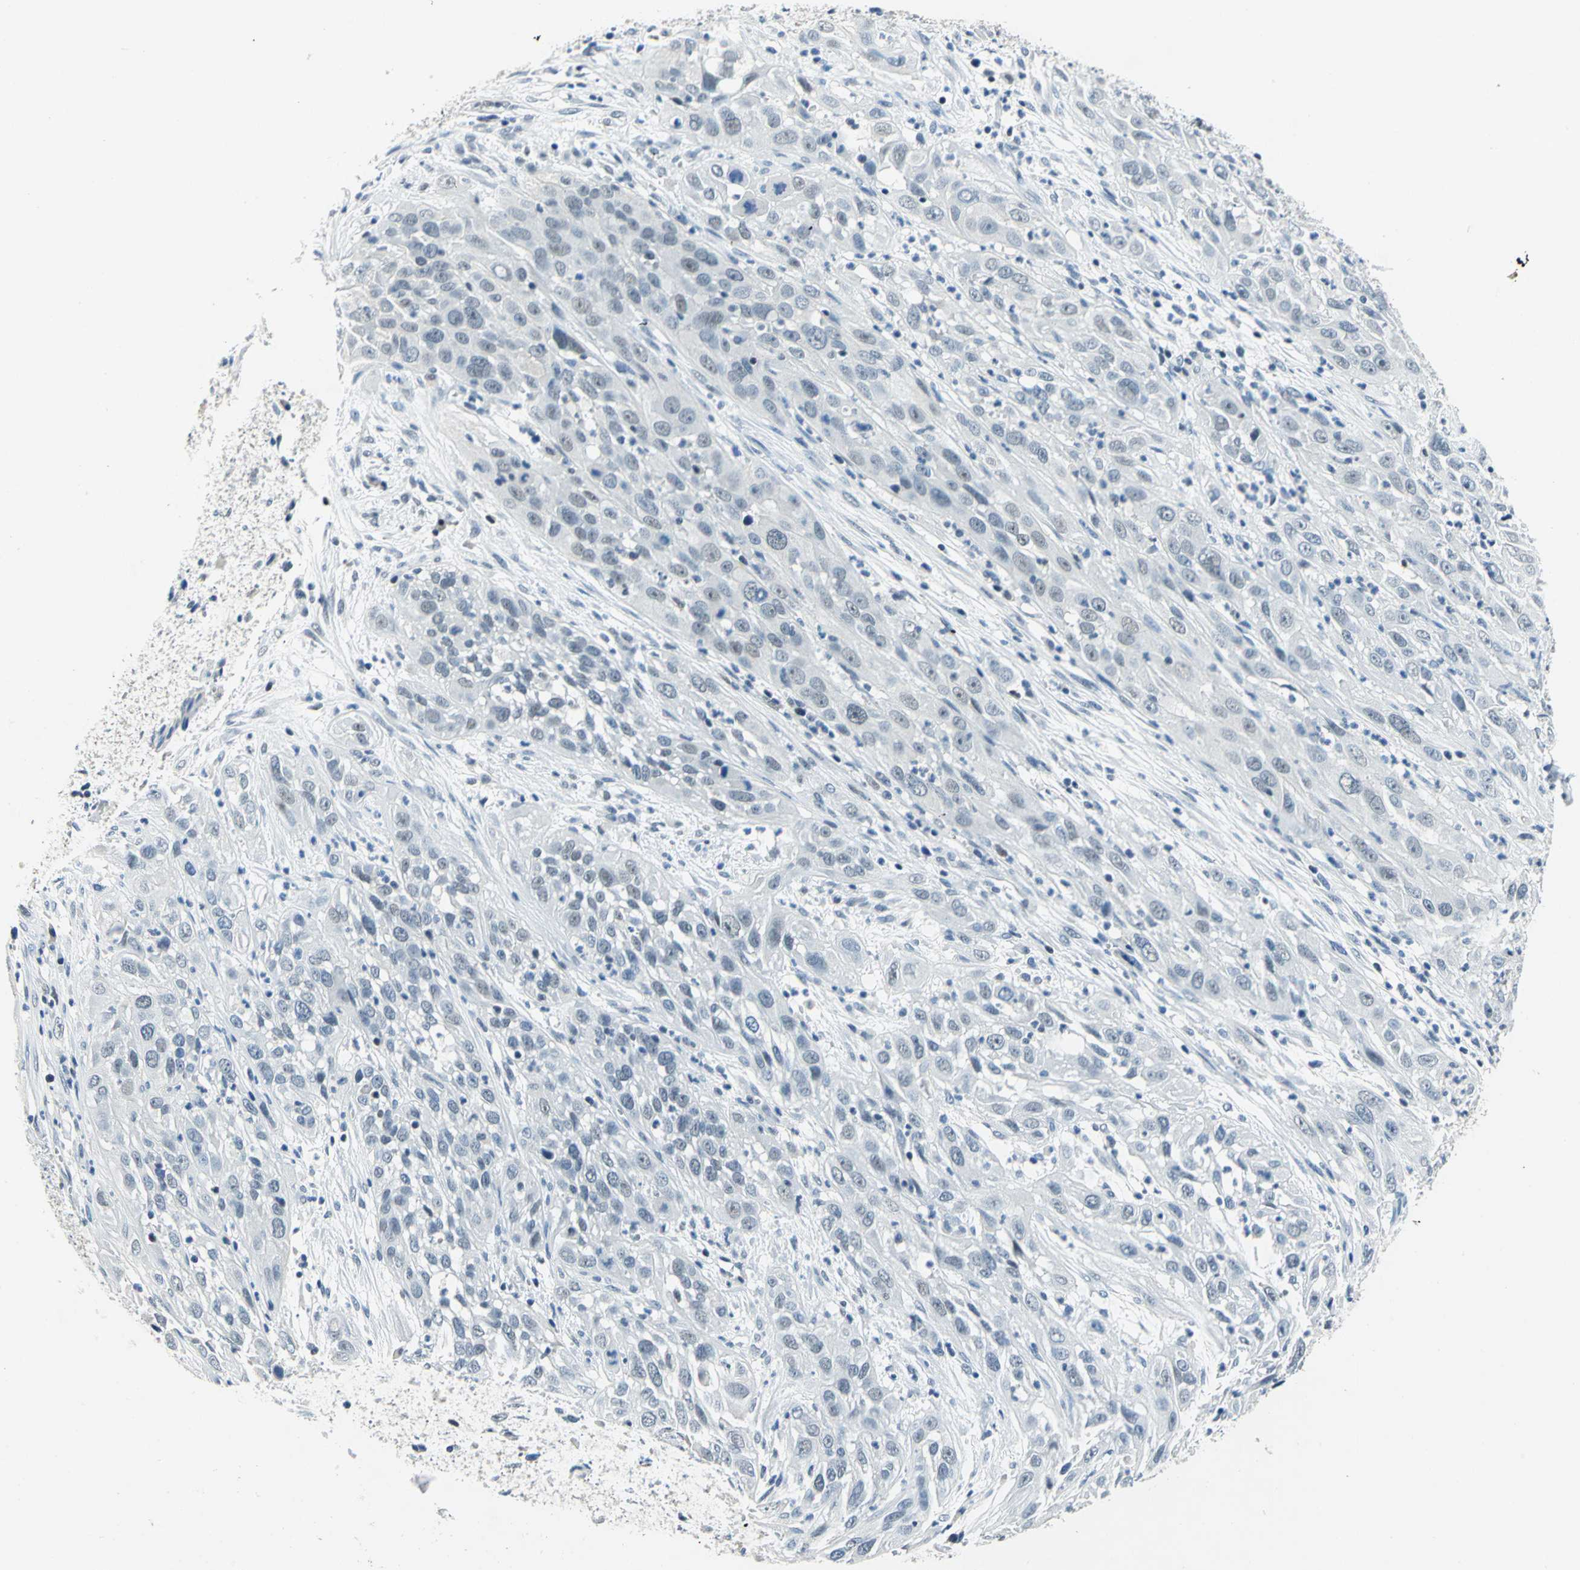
{"staining": {"intensity": "negative", "quantity": "none", "location": "none"}, "tissue": "cervical cancer", "cell_type": "Tumor cells", "image_type": "cancer", "snomed": [{"axis": "morphology", "description": "Squamous cell carcinoma, NOS"}, {"axis": "topography", "description": "Cervix"}], "caption": "Immunohistochemistry (IHC) histopathology image of human cervical squamous cell carcinoma stained for a protein (brown), which displays no positivity in tumor cells.", "gene": "RAD17", "patient": {"sex": "female", "age": 32}}